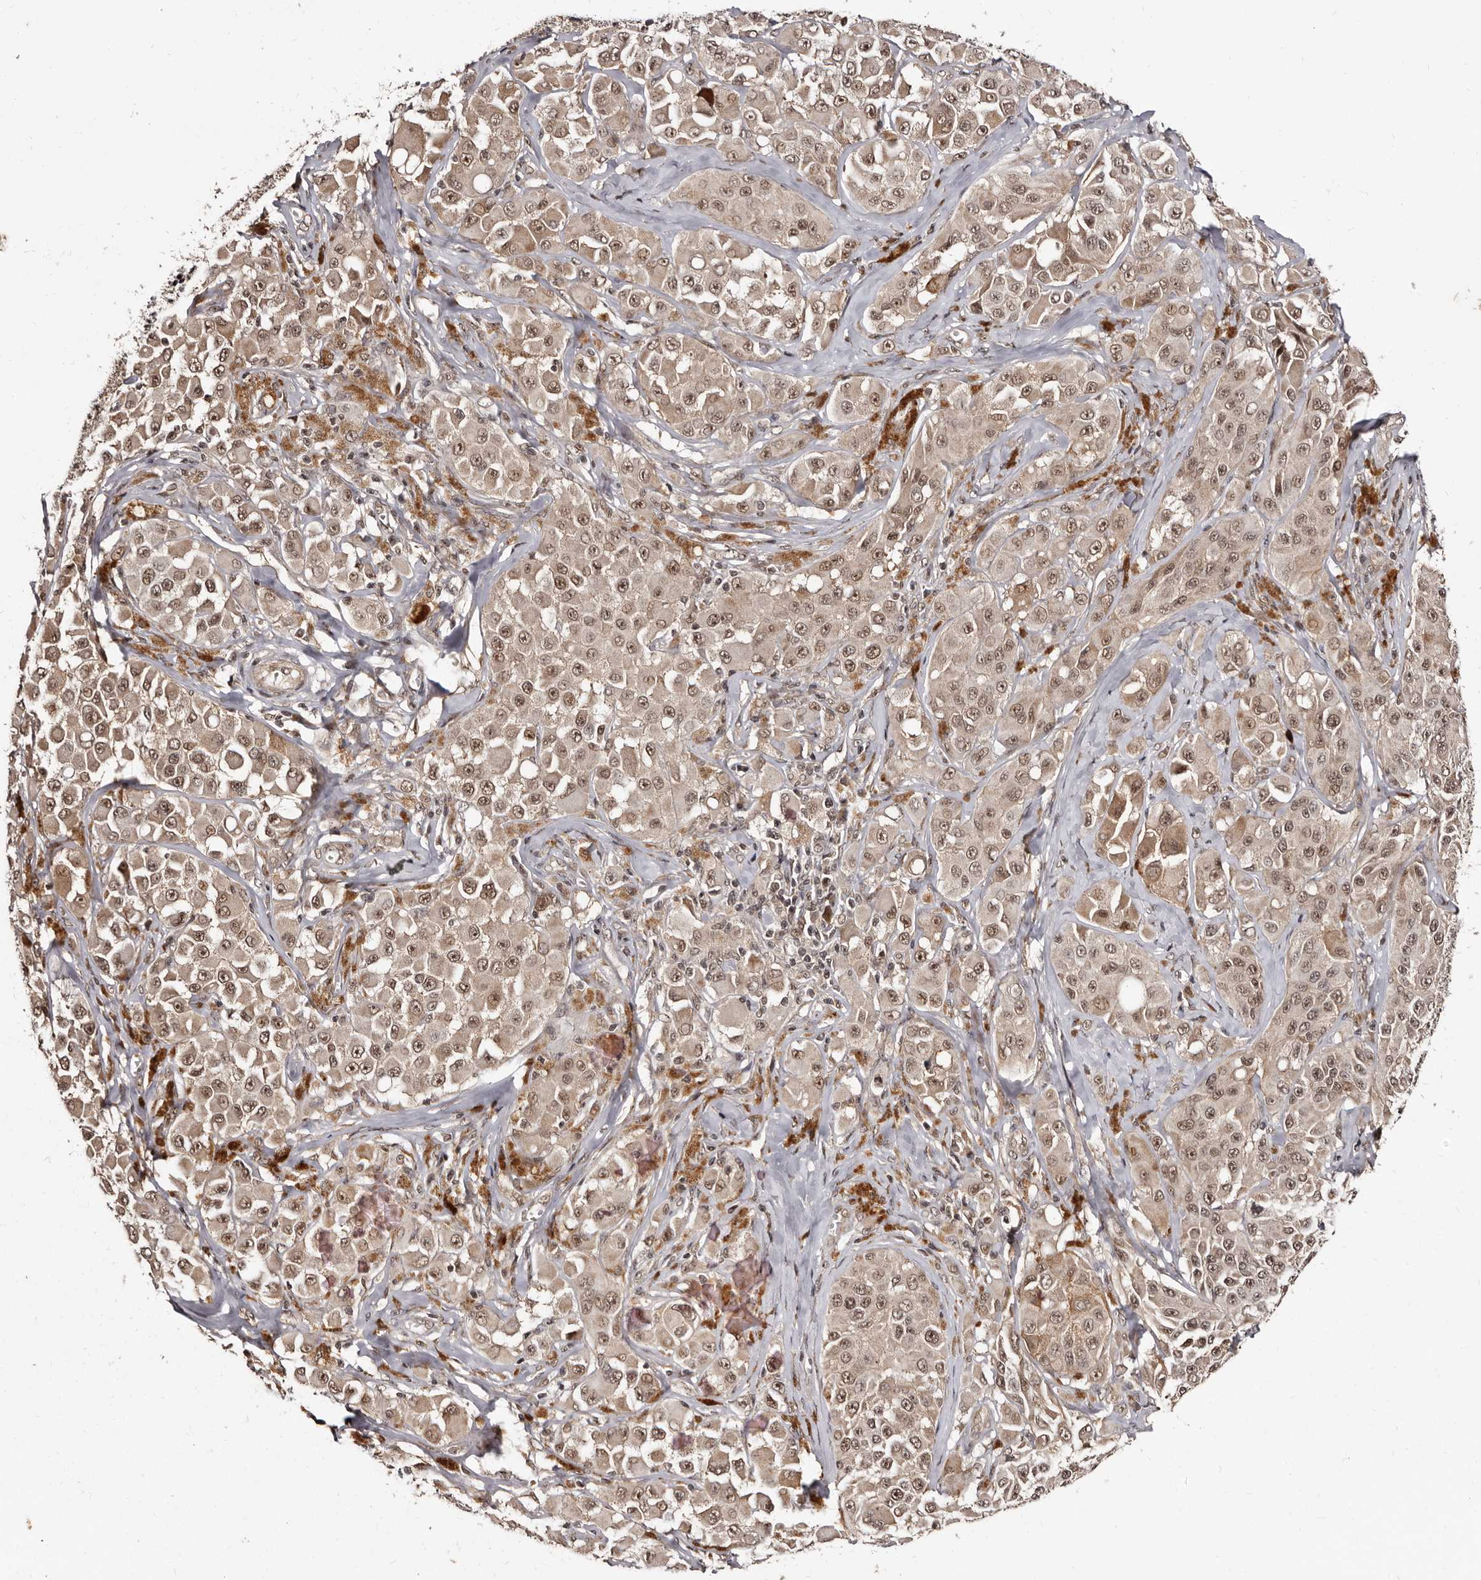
{"staining": {"intensity": "moderate", "quantity": ">75%", "location": "cytoplasmic/membranous,nuclear"}, "tissue": "melanoma", "cell_type": "Tumor cells", "image_type": "cancer", "snomed": [{"axis": "morphology", "description": "Malignant melanoma, NOS"}, {"axis": "topography", "description": "Skin"}], "caption": "Moderate cytoplasmic/membranous and nuclear expression is present in about >75% of tumor cells in malignant melanoma.", "gene": "TBC1D22B", "patient": {"sex": "male", "age": 84}}